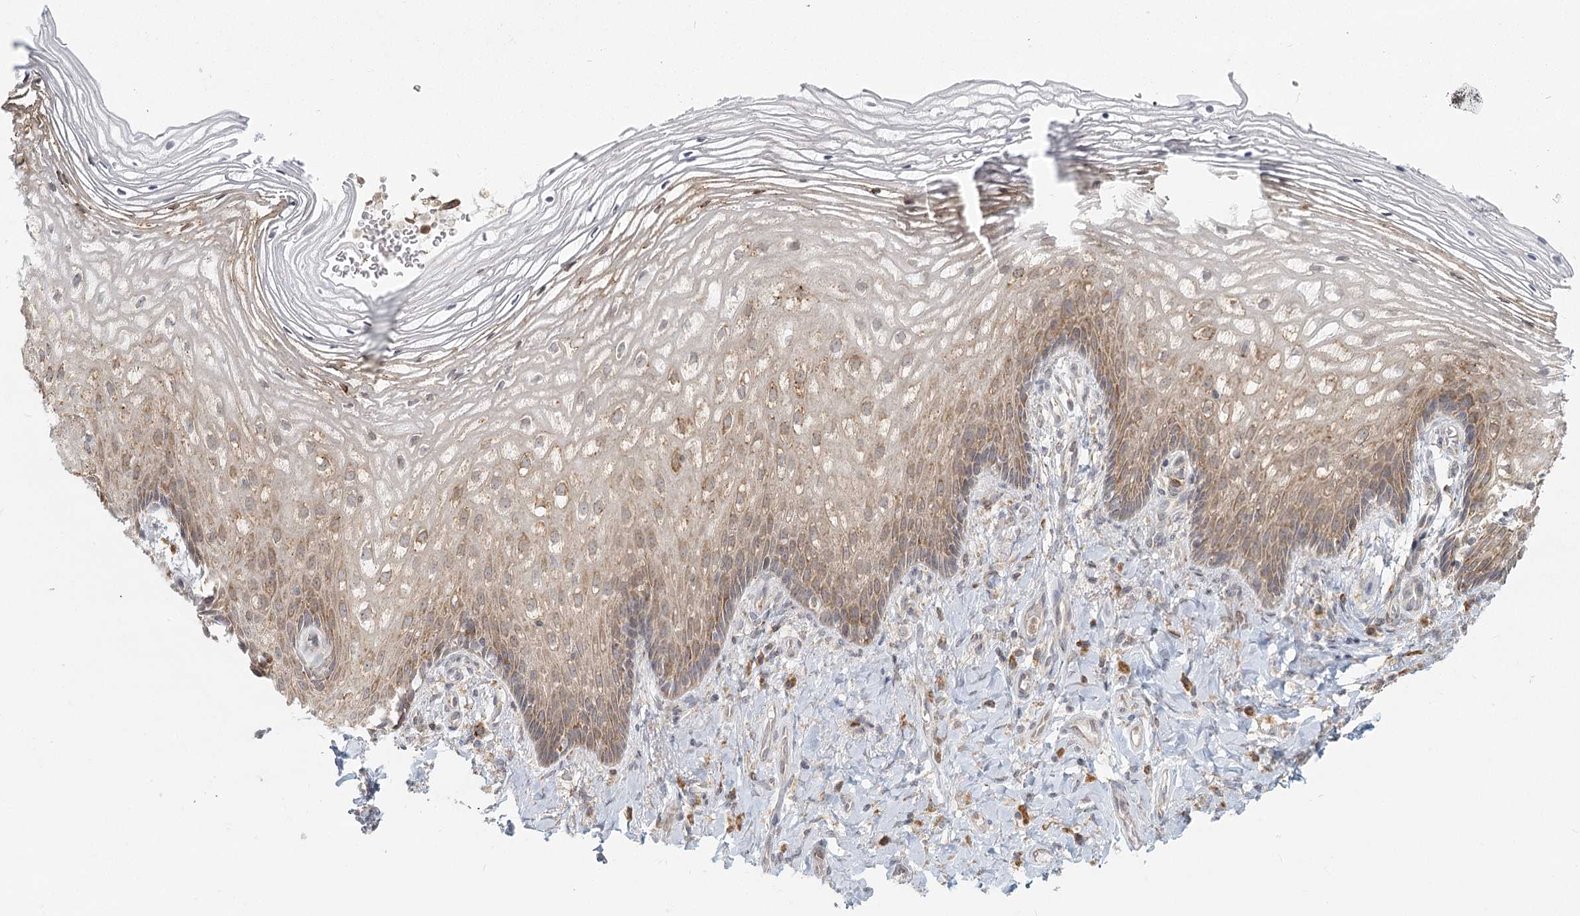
{"staining": {"intensity": "weak", "quantity": "25%-75%", "location": "cytoplasmic/membranous"}, "tissue": "vagina", "cell_type": "Squamous epithelial cells", "image_type": "normal", "snomed": [{"axis": "morphology", "description": "Normal tissue, NOS"}, {"axis": "topography", "description": "Vagina"}], "caption": "A high-resolution histopathology image shows immunohistochemistry staining of benign vagina, which demonstrates weak cytoplasmic/membranous positivity in approximately 25%-75% of squamous epithelial cells.", "gene": "LACTB", "patient": {"sex": "female", "age": 60}}